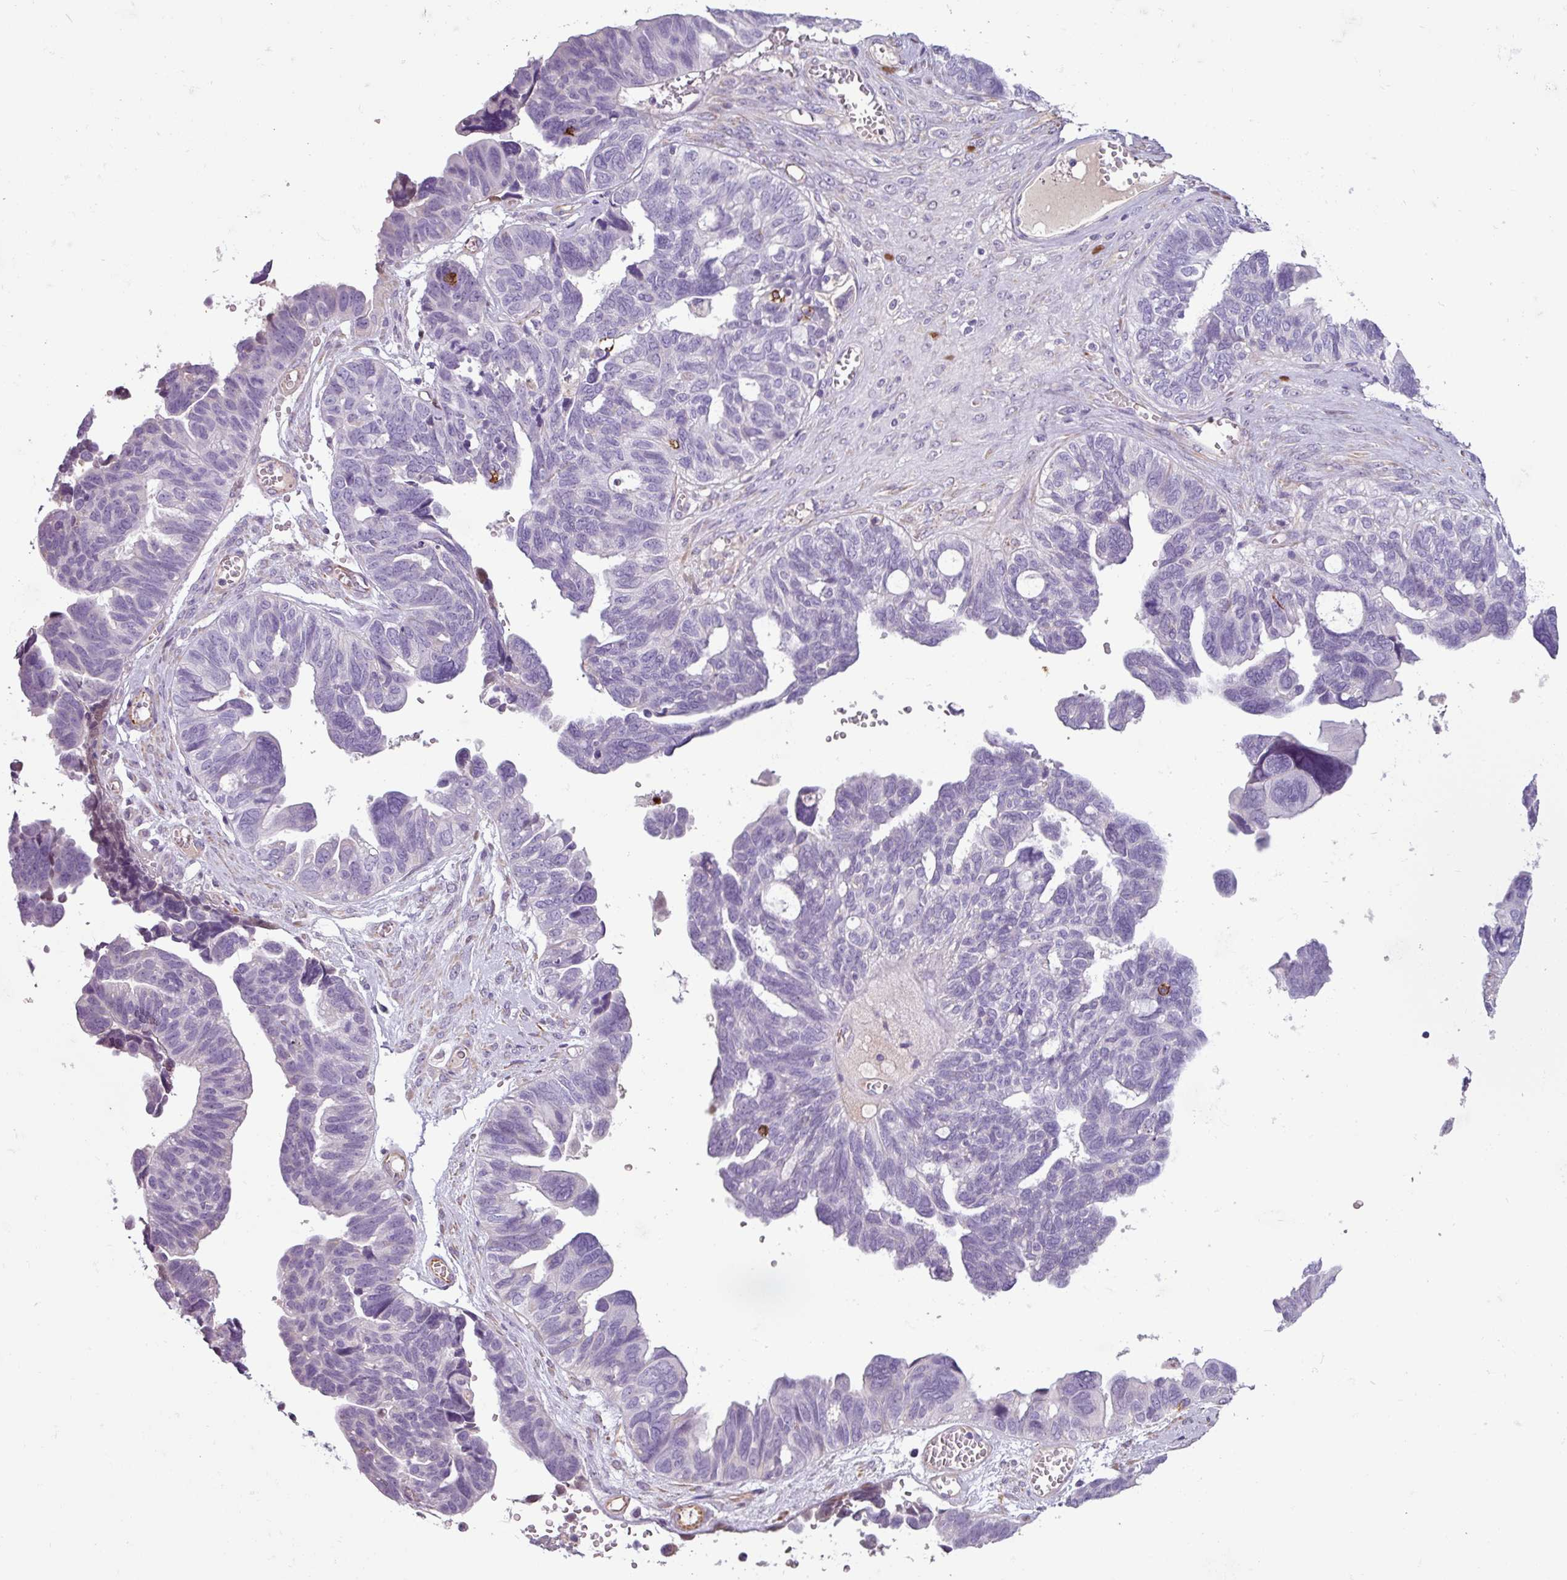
{"staining": {"intensity": "negative", "quantity": "none", "location": "none"}, "tissue": "ovarian cancer", "cell_type": "Tumor cells", "image_type": "cancer", "snomed": [{"axis": "morphology", "description": "Cystadenocarcinoma, serous, NOS"}, {"axis": "topography", "description": "Ovary"}], "caption": "There is no significant expression in tumor cells of ovarian serous cystadenocarcinoma.", "gene": "CD8A", "patient": {"sex": "female", "age": 79}}